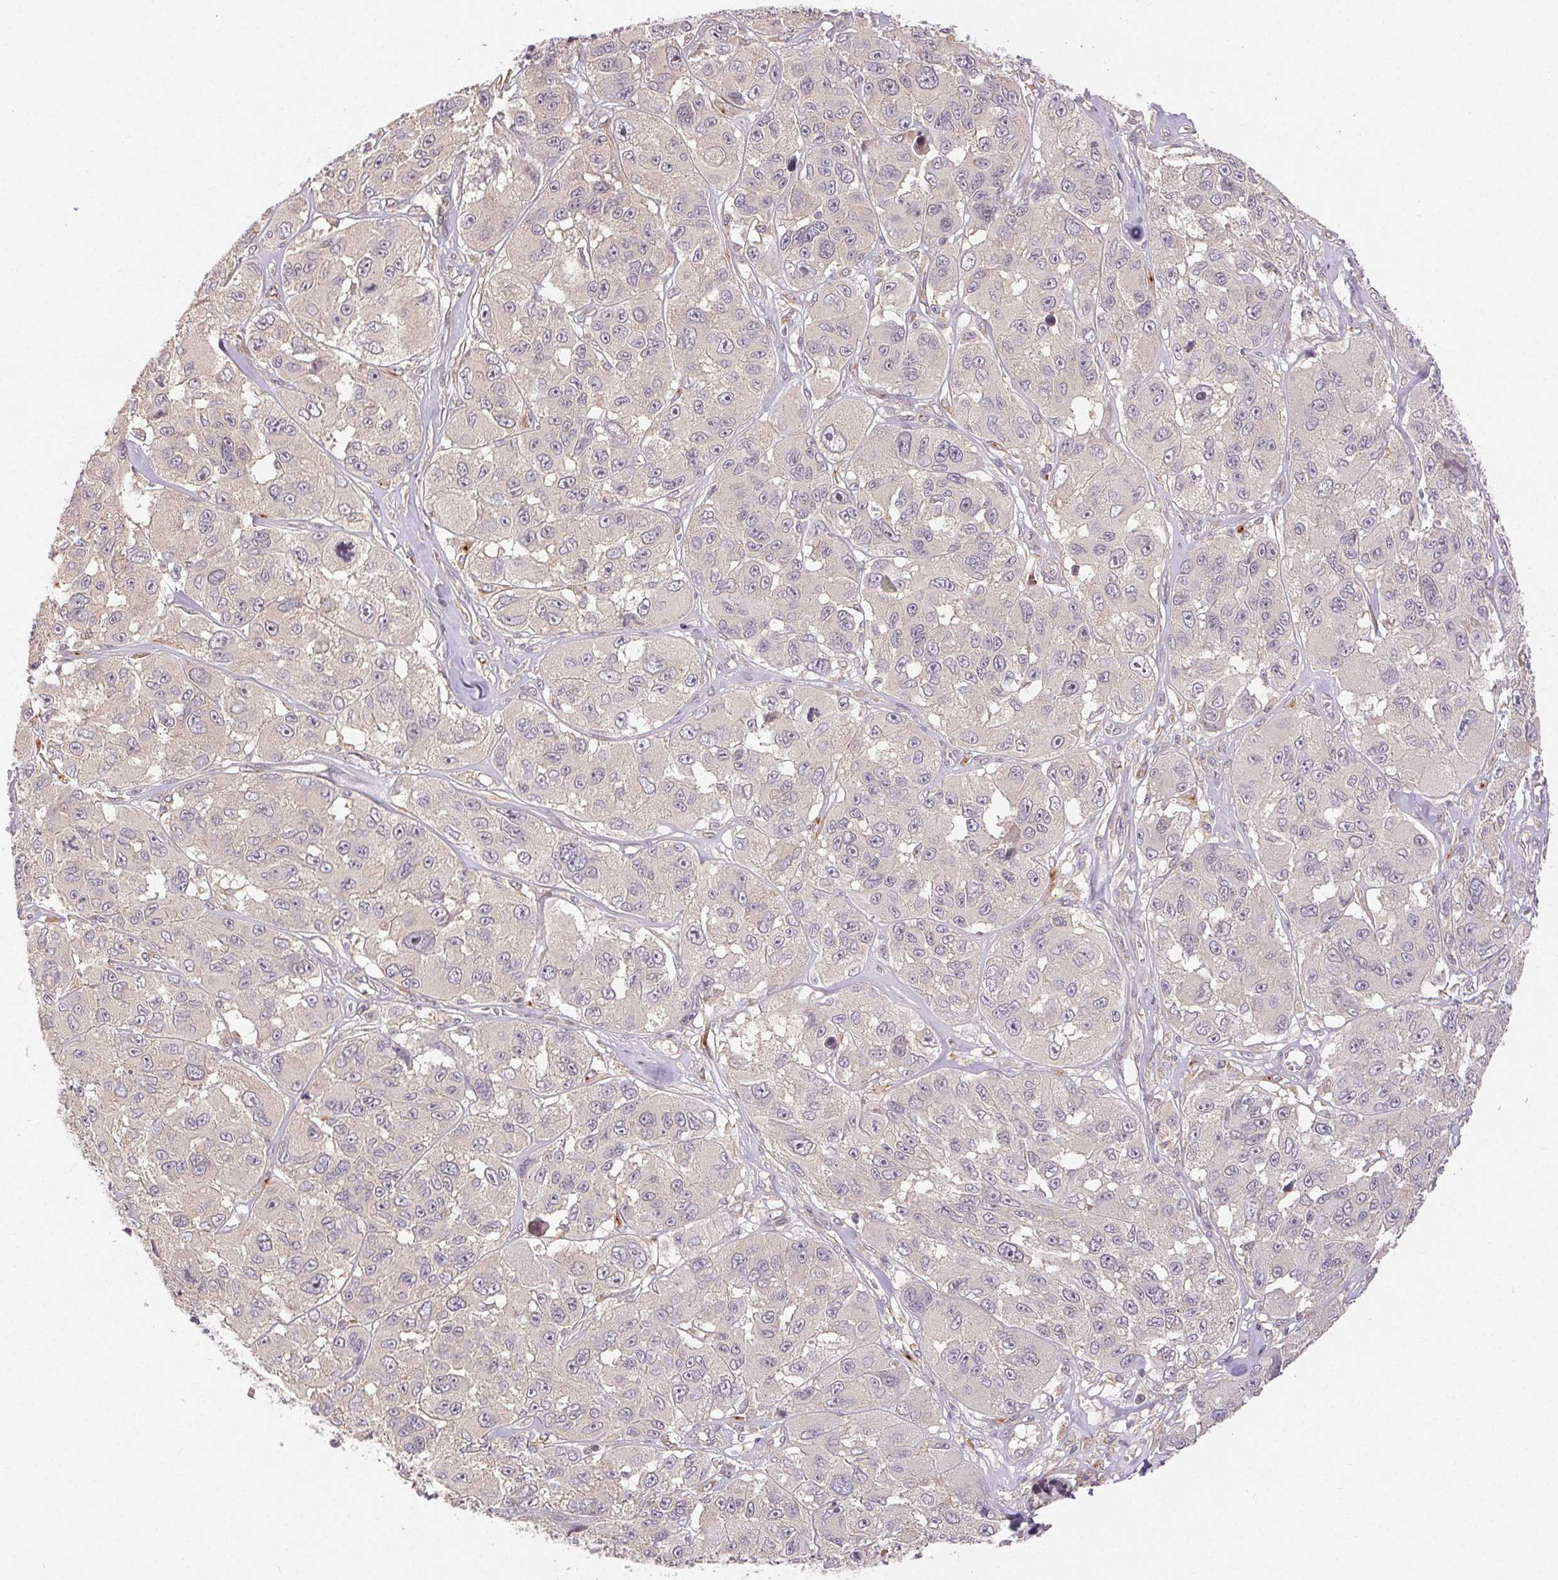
{"staining": {"intensity": "negative", "quantity": "none", "location": "none"}, "tissue": "melanoma", "cell_type": "Tumor cells", "image_type": "cancer", "snomed": [{"axis": "morphology", "description": "Malignant melanoma, NOS"}, {"axis": "topography", "description": "Skin"}], "caption": "A photomicrograph of malignant melanoma stained for a protein demonstrates no brown staining in tumor cells. (DAB immunohistochemistry (IHC) with hematoxylin counter stain).", "gene": "MAPKAPK2", "patient": {"sex": "female", "age": 66}}